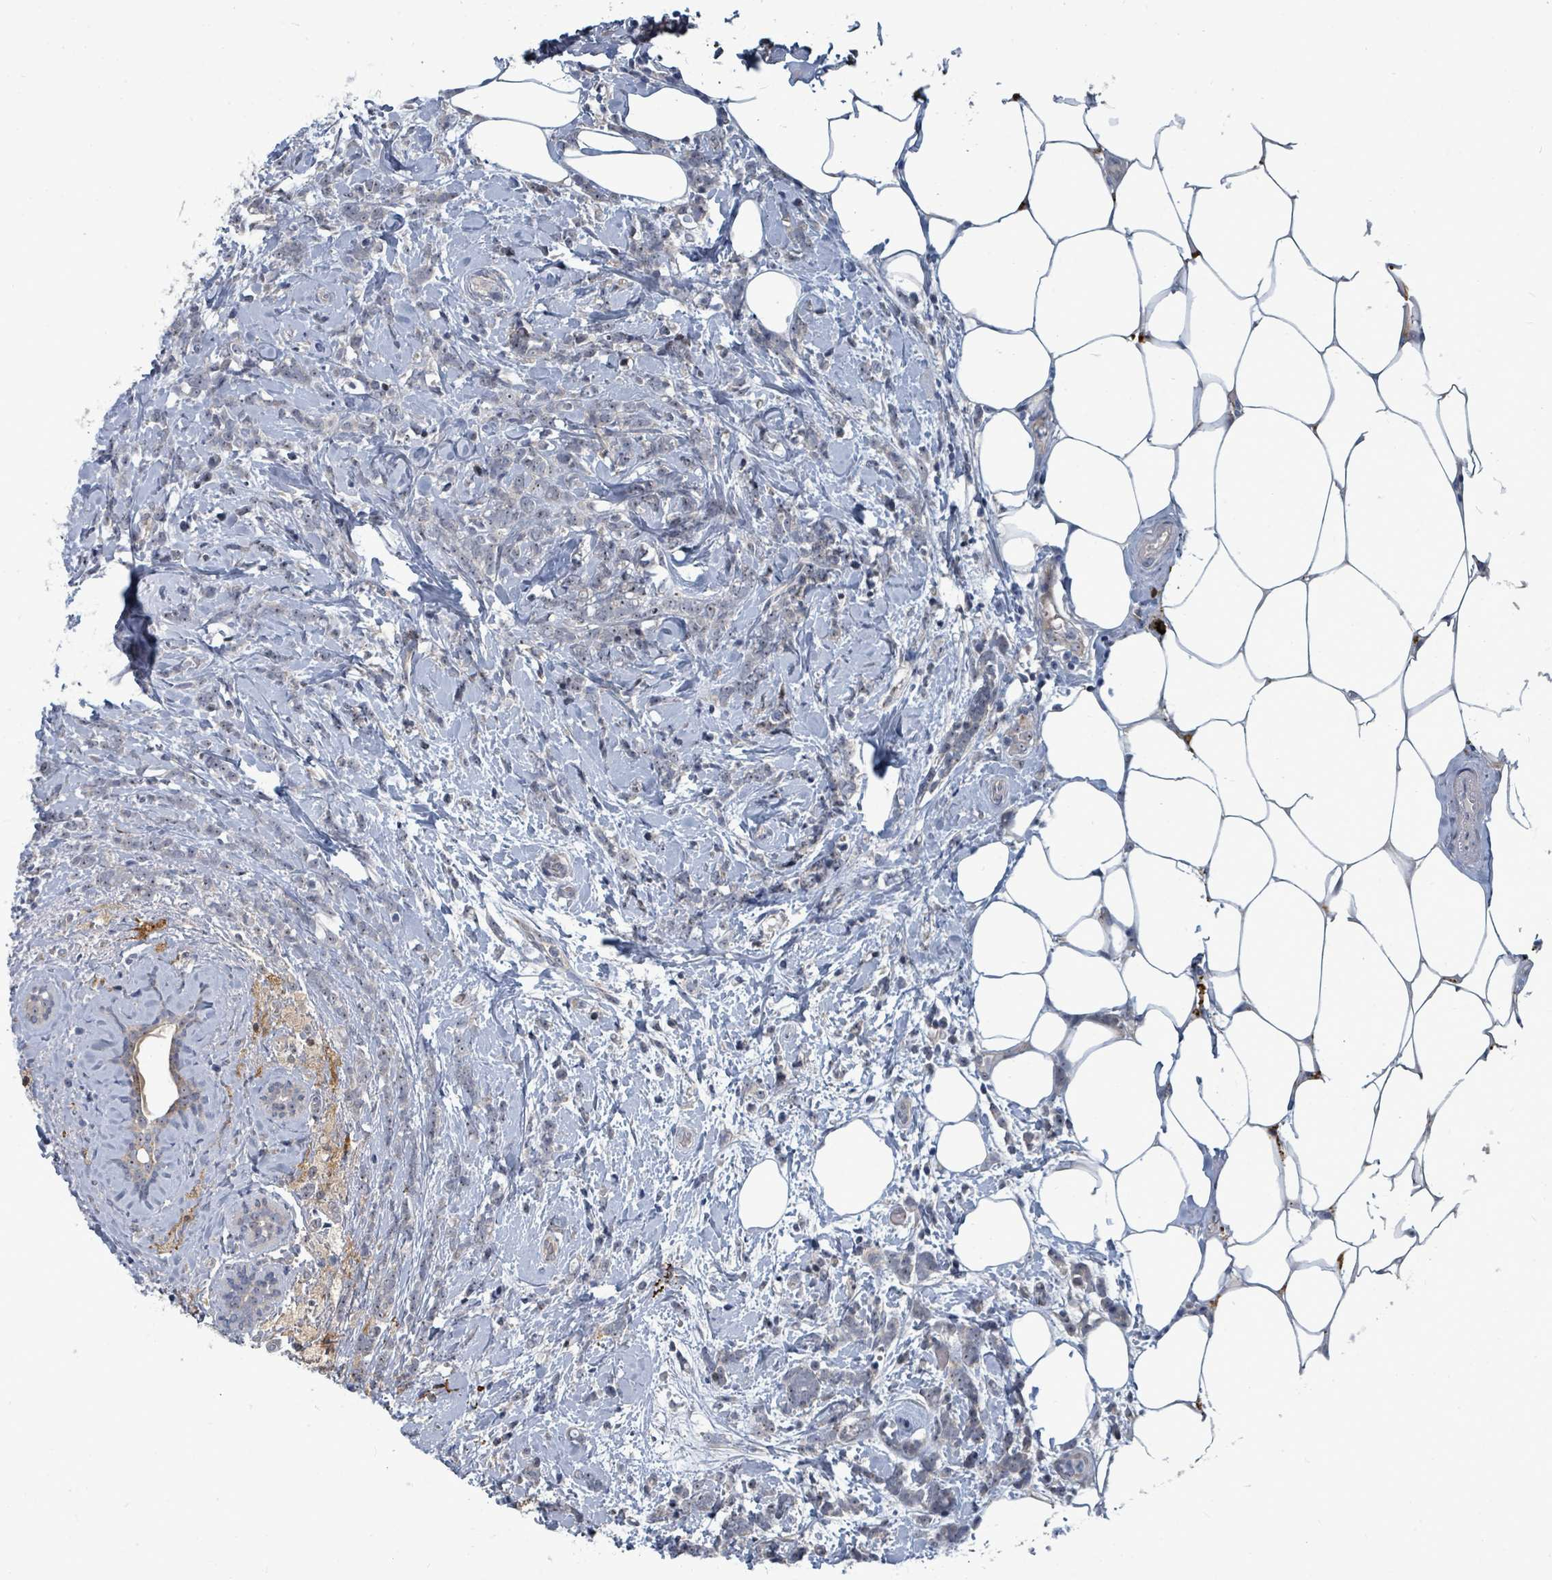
{"staining": {"intensity": "negative", "quantity": "none", "location": "none"}, "tissue": "breast cancer", "cell_type": "Tumor cells", "image_type": "cancer", "snomed": [{"axis": "morphology", "description": "Lobular carcinoma"}, {"axis": "topography", "description": "Breast"}], "caption": "High magnification brightfield microscopy of breast lobular carcinoma stained with DAB (3,3'-diaminobenzidine) (brown) and counterstained with hematoxylin (blue): tumor cells show no significant staining. (Brightfield microscopy of DAB (3,3'-diaminobenzidine) immunohistochemistry at high magnification).", "gene": "TRDMT1", "patient": {"sex": "female", "age": 58}}